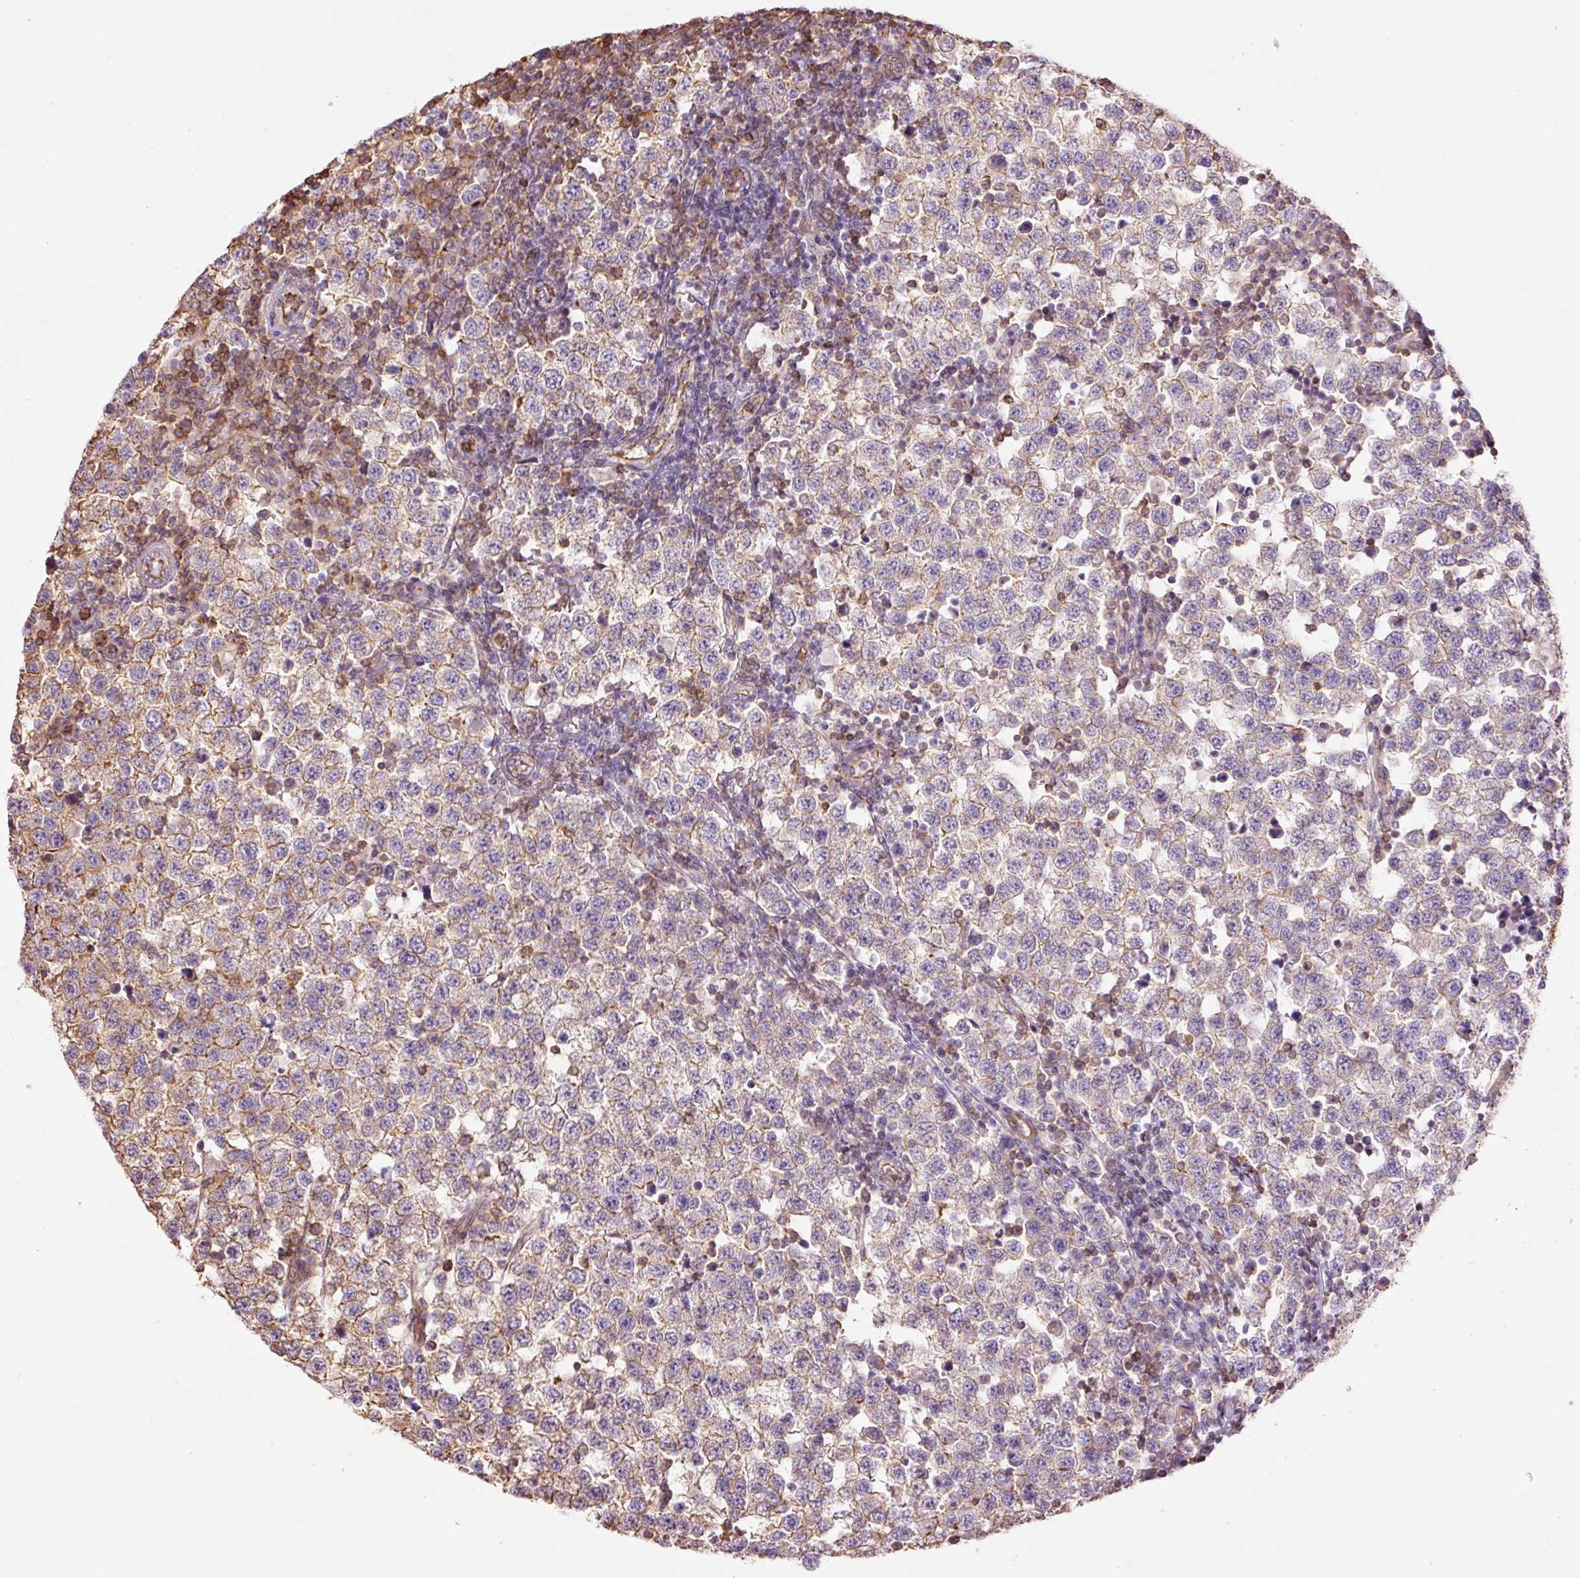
{"staining": {"intensity": "moderate", "quantity": "25%-75%", "location": "cytoplasmic/membranous"}, "tissue": "testis cancer", "cell_type": "Tumor cells", "image_type": "cancer", "snomed": [{"axis": "morphology", "description": "Seminoma, NOS"}, {"axis": "topography", "description": "Testis"}], "caption": "Seminoma (testis) stained for a protein exhibits moderate cytoplasmic/membranous positivity in tumor cells.", "gene": "PPP1R1B", "patient": {"sex": "male", "age": 34}}